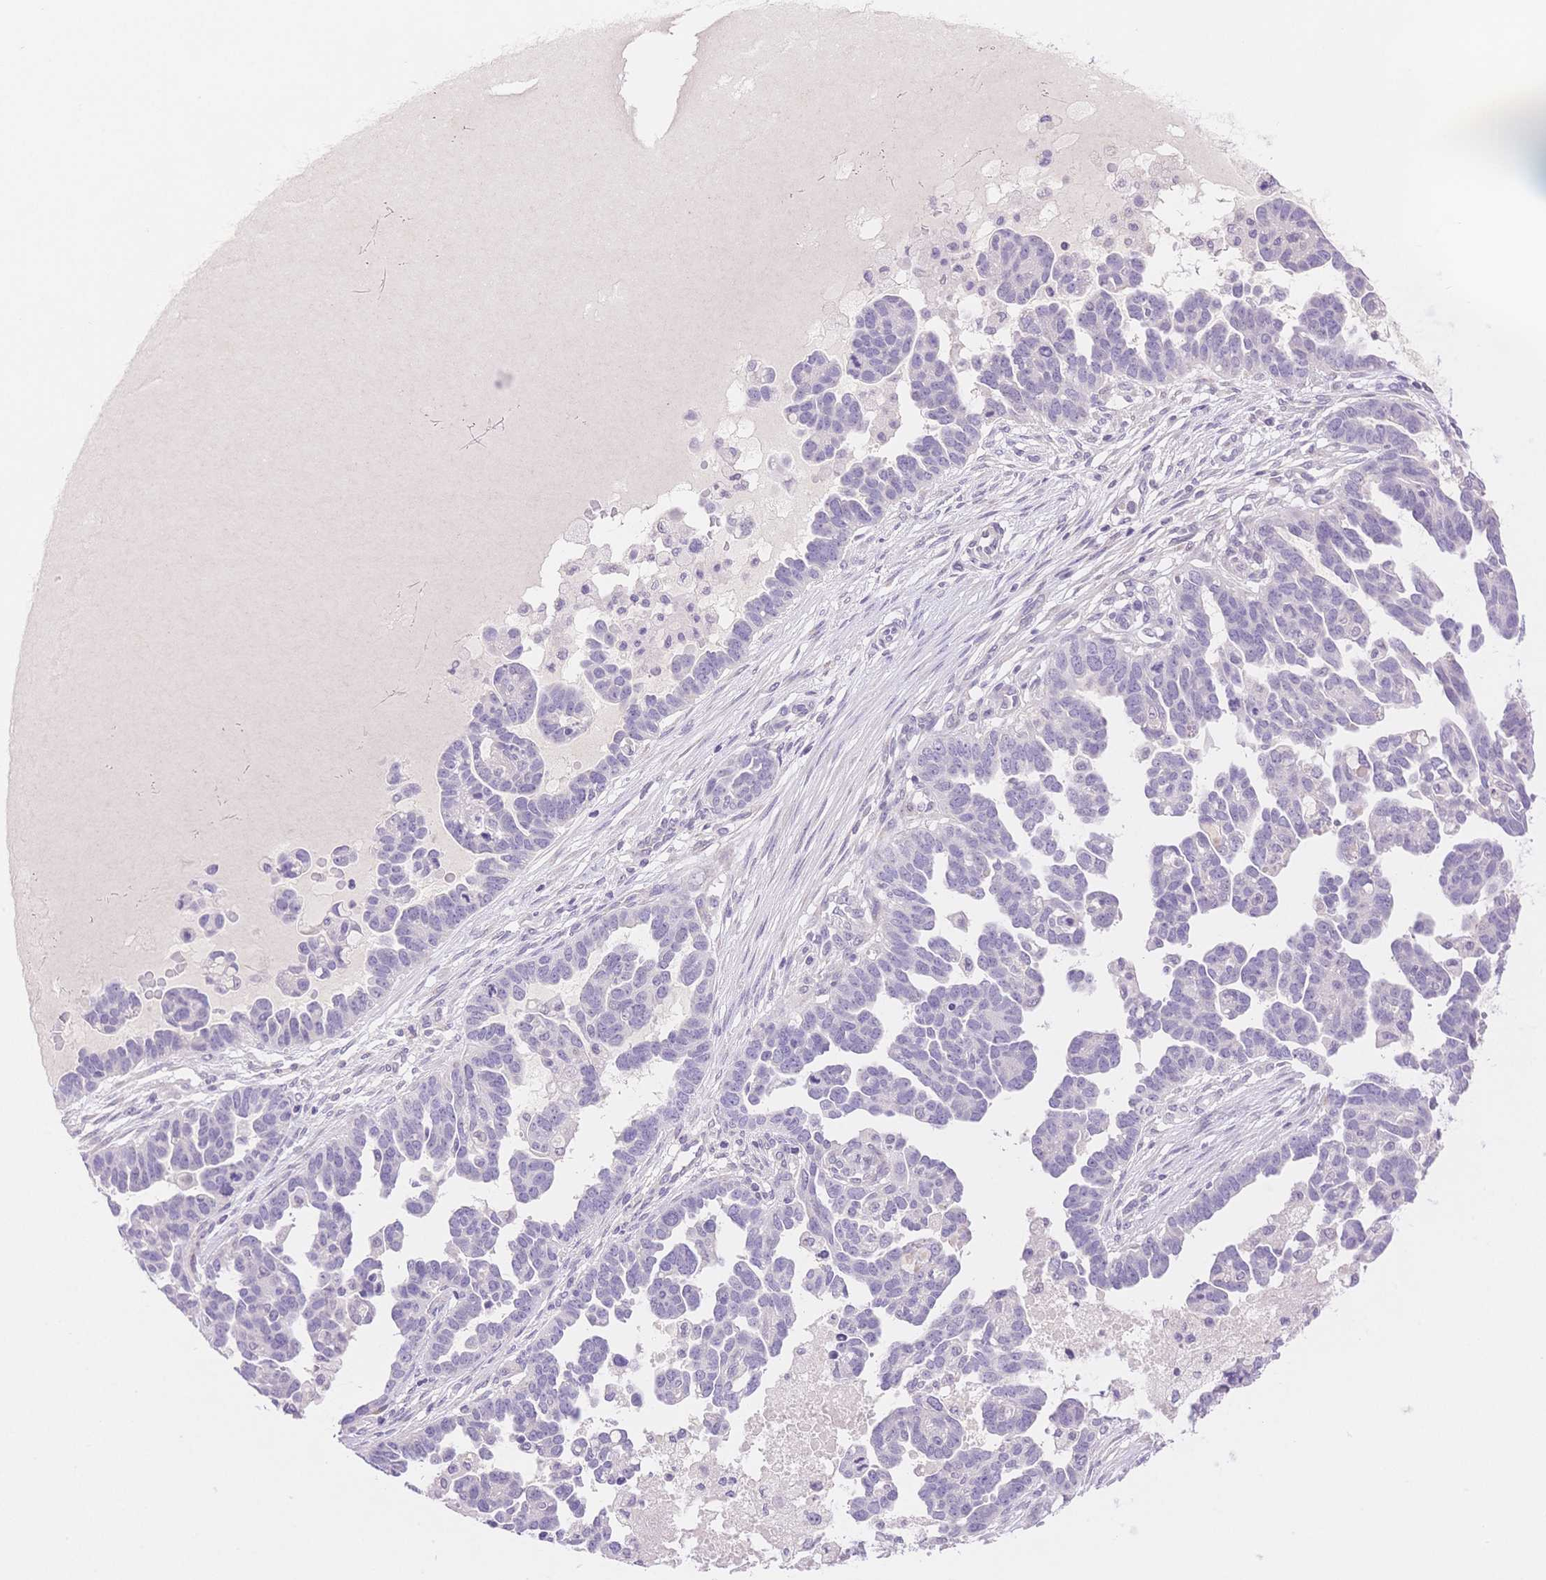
{"staining": {"intensity": "negative", "quantity": "none", "location": "none"}, "tissue": "ovarian cancer", "cell_type": "Tumor cells", "image_type": "cancer", "snomed": [{"axis": "morphology", "description": "Cystadenocarcinoma, serous, NOS"}, {"axis": "topography", "description": "Ovary"}], "caption": "There is no significant positivity in tumor cells of ovarian serous cystadenocarcinoma. (IHC, brightfield microscopy, high magnification).", "gene": "MYOM1", "patient": {"sex": "female", "age": 54}}